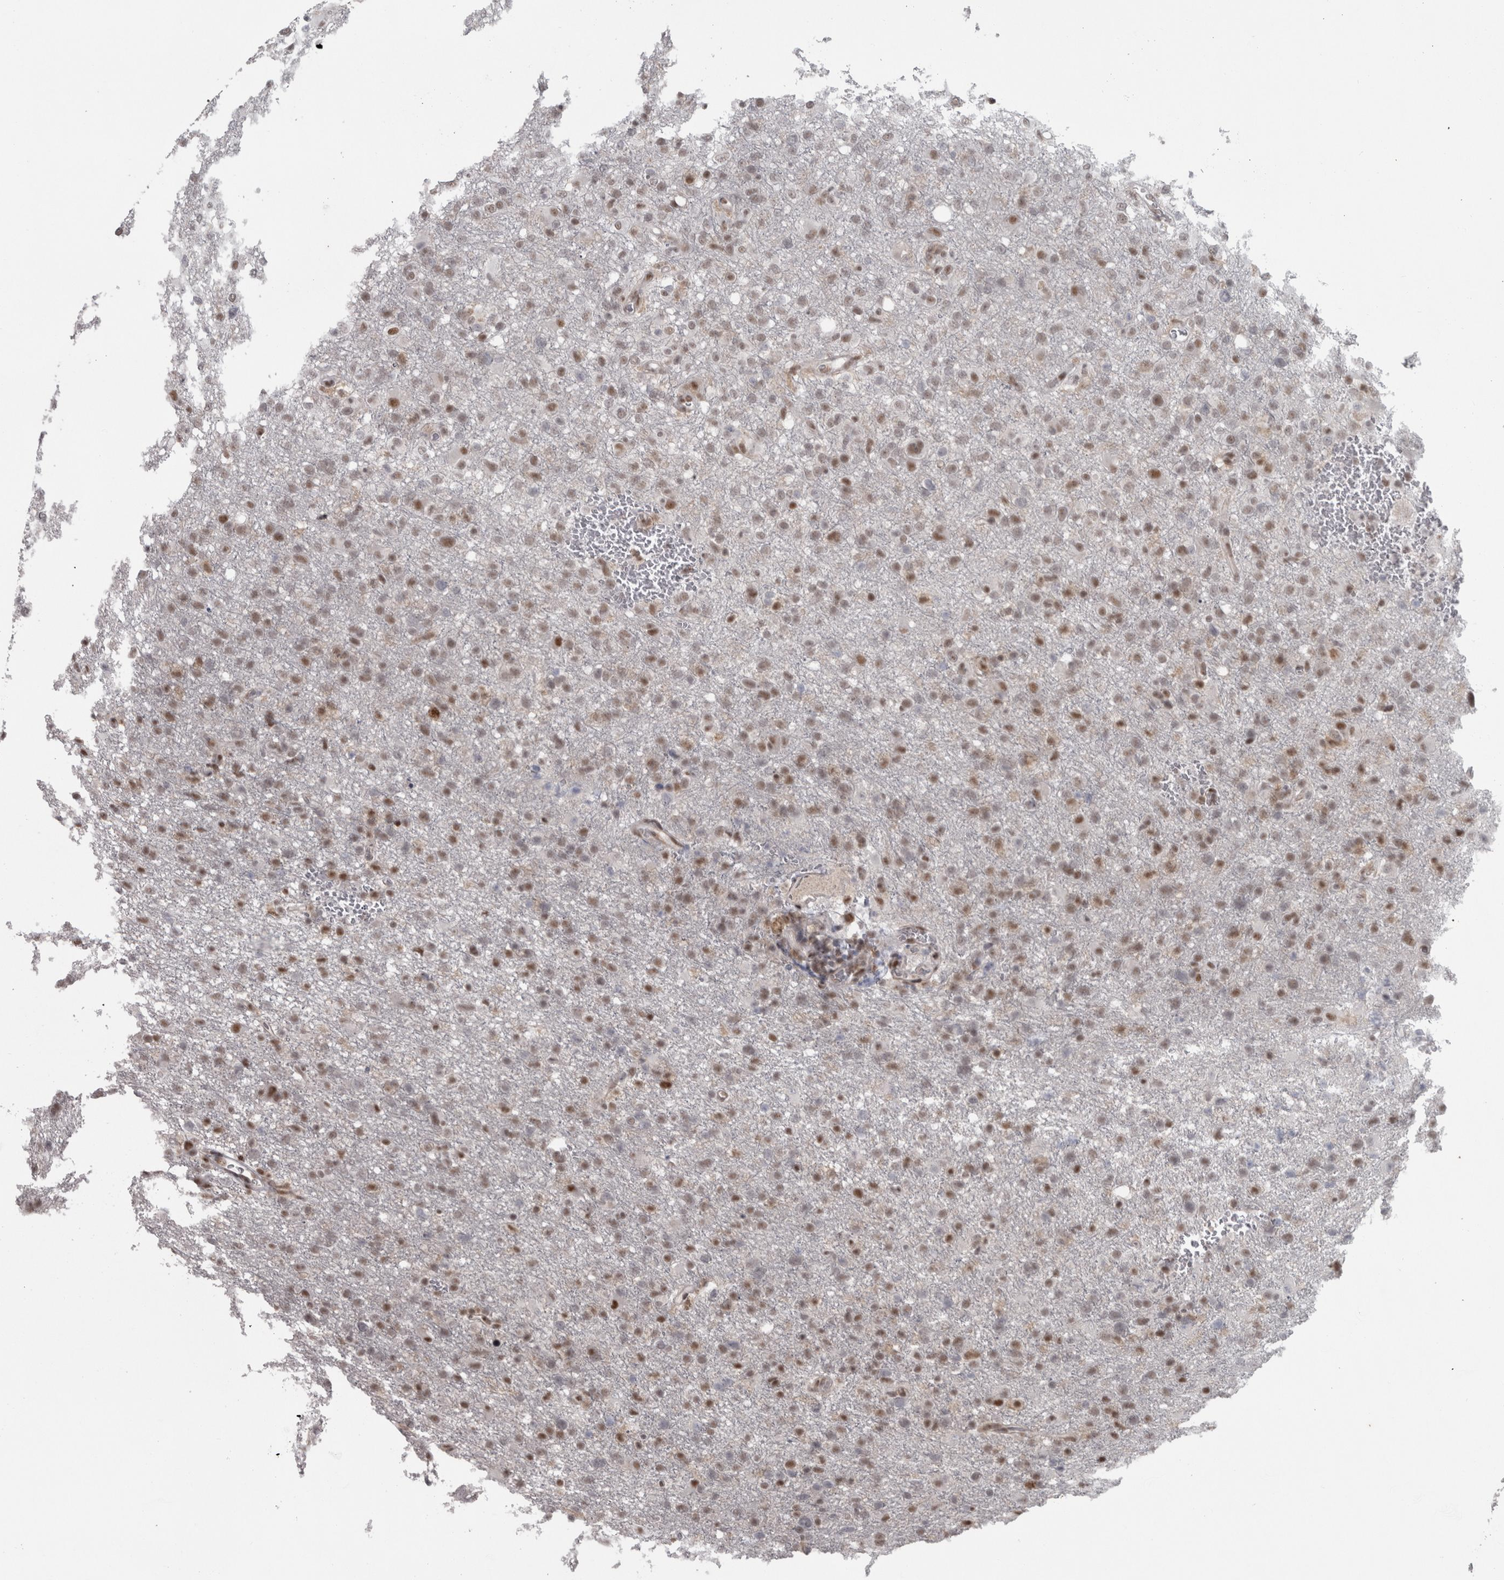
{"staining": {"intensity": "moderate", "quantity": "25%-75%", "location": "nuclear"}, "tissue": "glioma", "cell_type": "Tumor cells", "image_type": "cancer", "snomed": [{"axis": "morphology", "description": "Glioma, malignant, High grade"}, {"axis": "topography", "description": "Brain"}], "caption": "Tumor cells exhibit medium levels of moderate nuclear staining in about 25%-75% of cells in malignant glioma (high-grade). (brown staining indicates protein expression, while blue staining denotes nuclei).", "gene": "MICU3", "patient": {"sex": "female", "age": 57}}